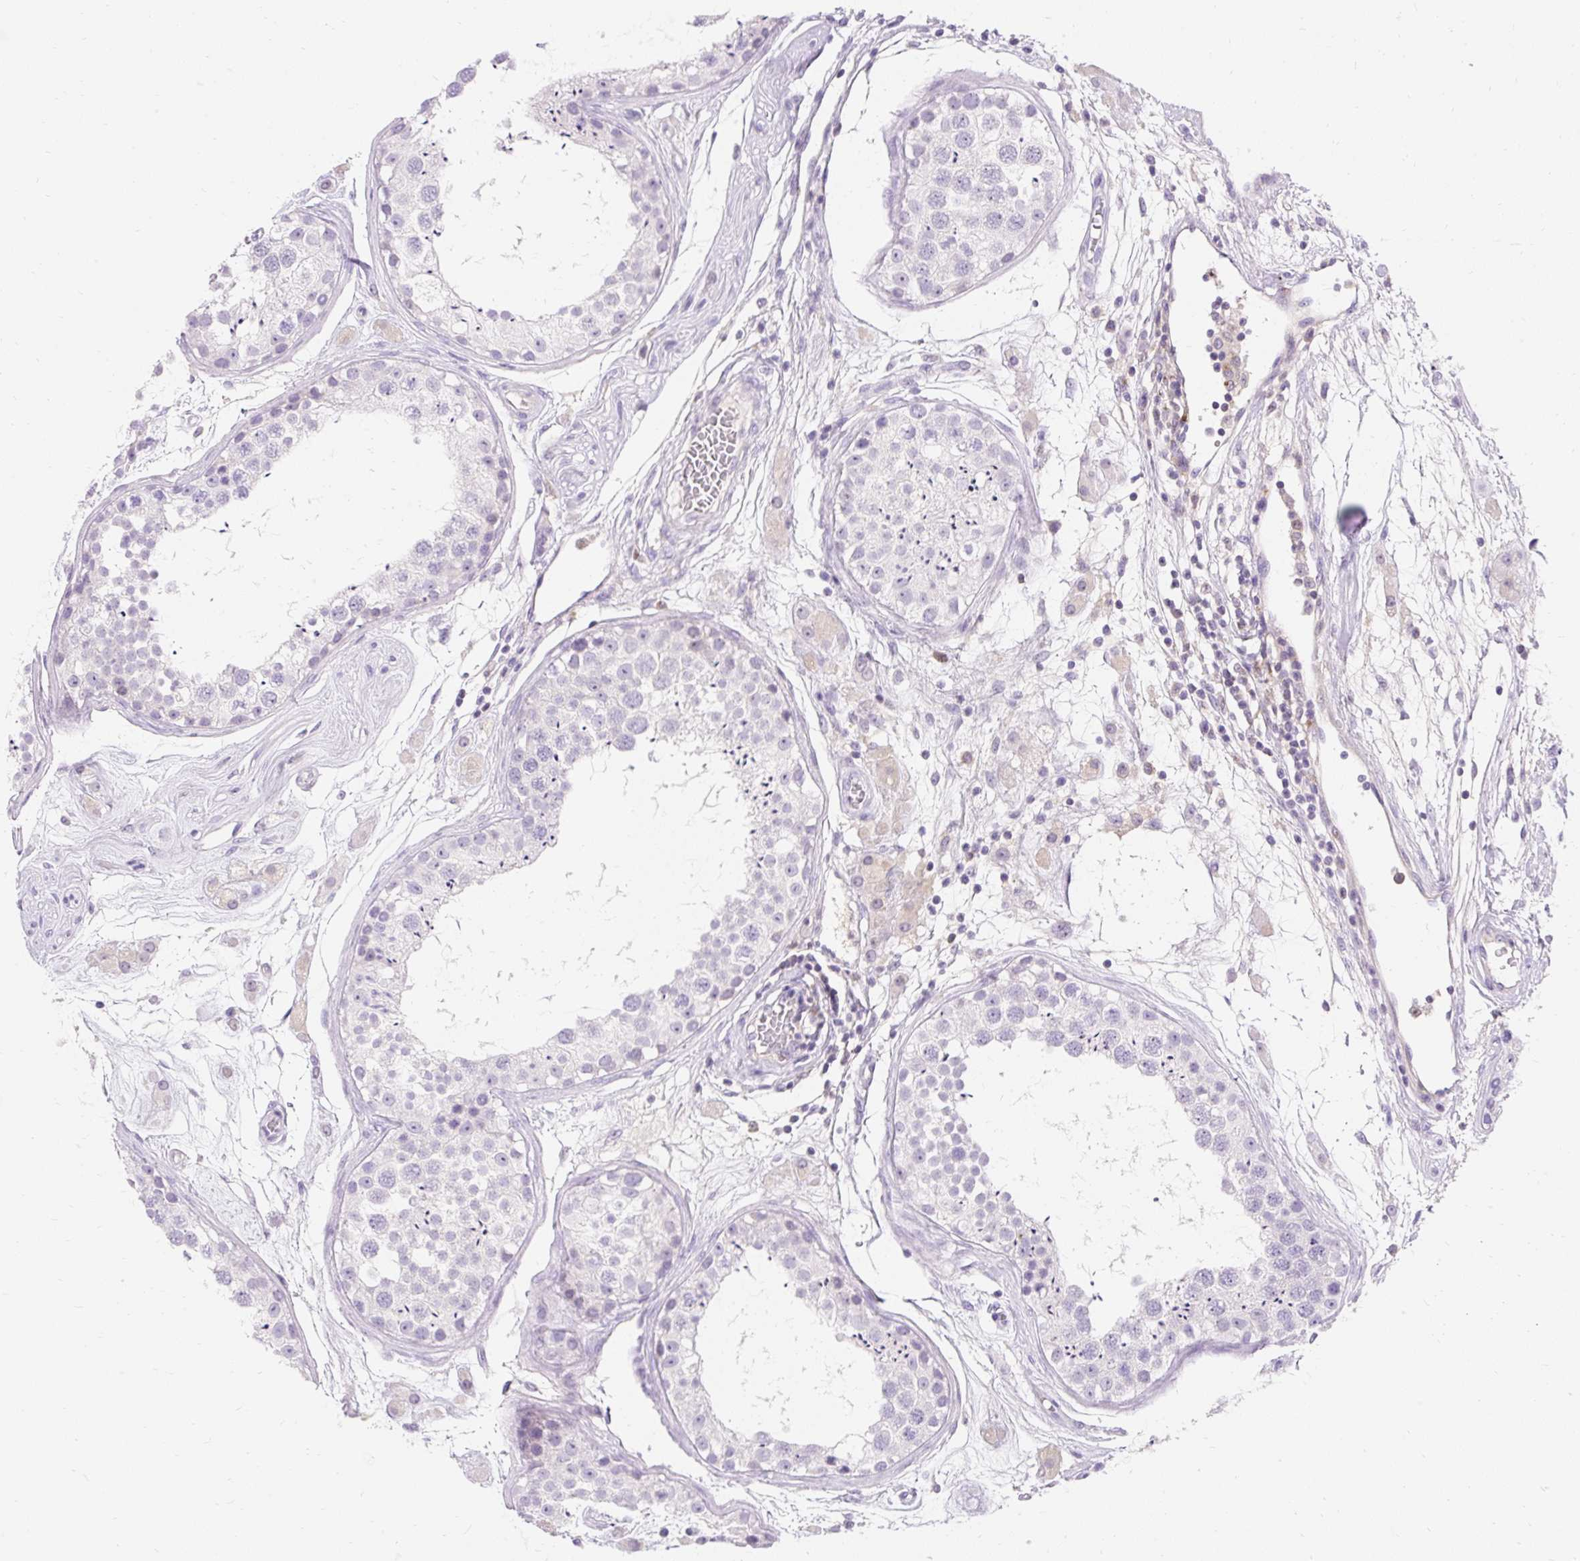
{"staining": {"intensity": "negative", "quantity": "none", "location": "none"}, "tissue": "testis", "cell_type": "Cells in seminiferous ducts", "image_type": "normal", "snomed": [{"axis": "morphology", "description": "Normal tissue, NOS"}, {"axis": "topography", "description": "Testis"}], "caption": "DAB (3,3'-diaminobenzidine) immunohistochemical staining of benign testis displays no significant staining in cells in seminiferous ducts.", "gene": "TMEM150C", "patient": {"sex": "male", "age": 25}}